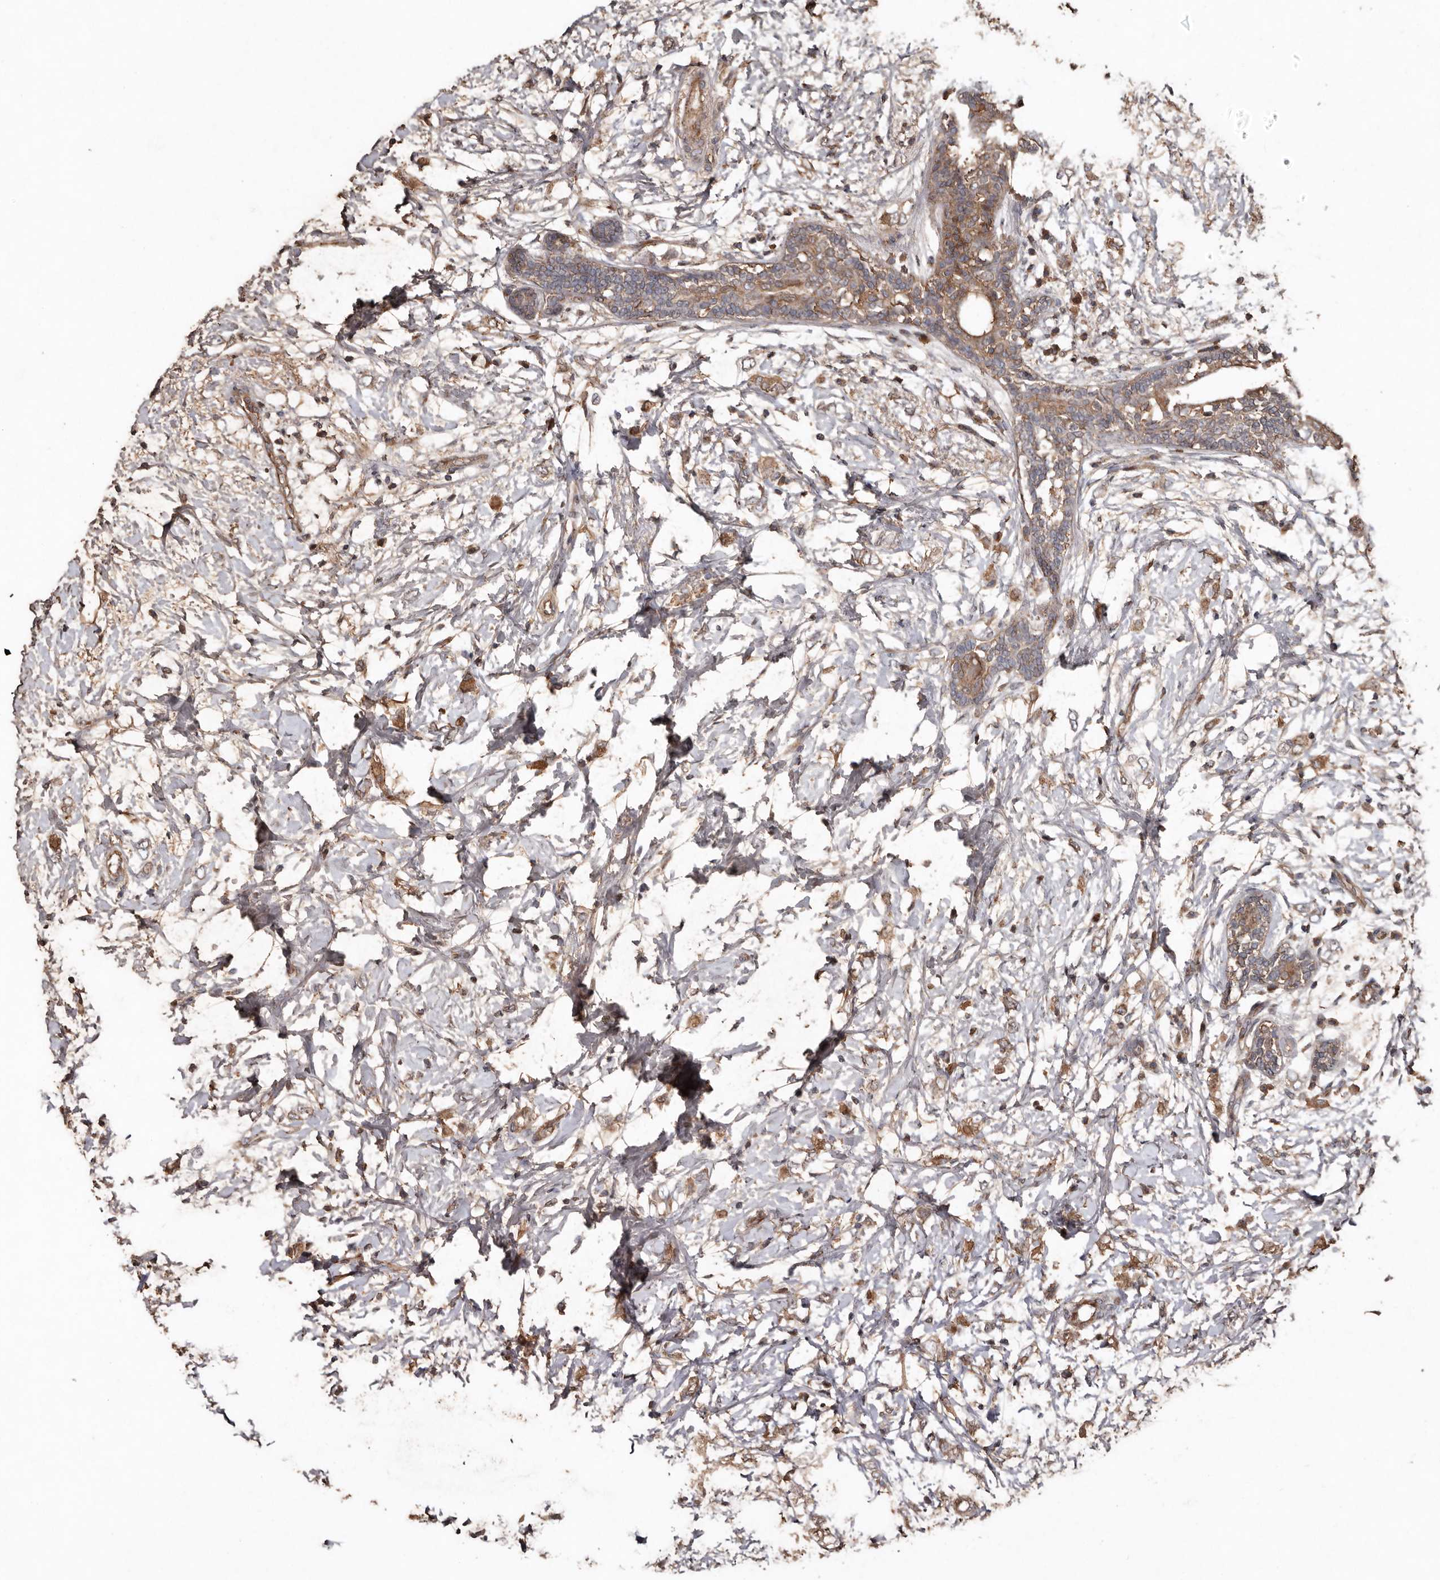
{"staining": {"intensity": "weak", "quantity": ">75%", "location": "cytoplasmic/membranous"}, "tissue": "breast cancer", "cell_type": "Tumor cells", "image_type": "cancer", "snomed": [{"axis": "morphology", "description": "Normal tissue, NOS"}, {"axis": "morphology", "description": "Lobular carcinoma"}, {"axis": "topography", "description": "Breast"}], "caption": "Lobular carcinoma (breast) stained for a protein (brown) displays weak cytoplasmic/membranous positive positivity in approximately >75% of tumor cells.", "gene": "RANBP17", "patient": {"sex": "female", "age": 47}}